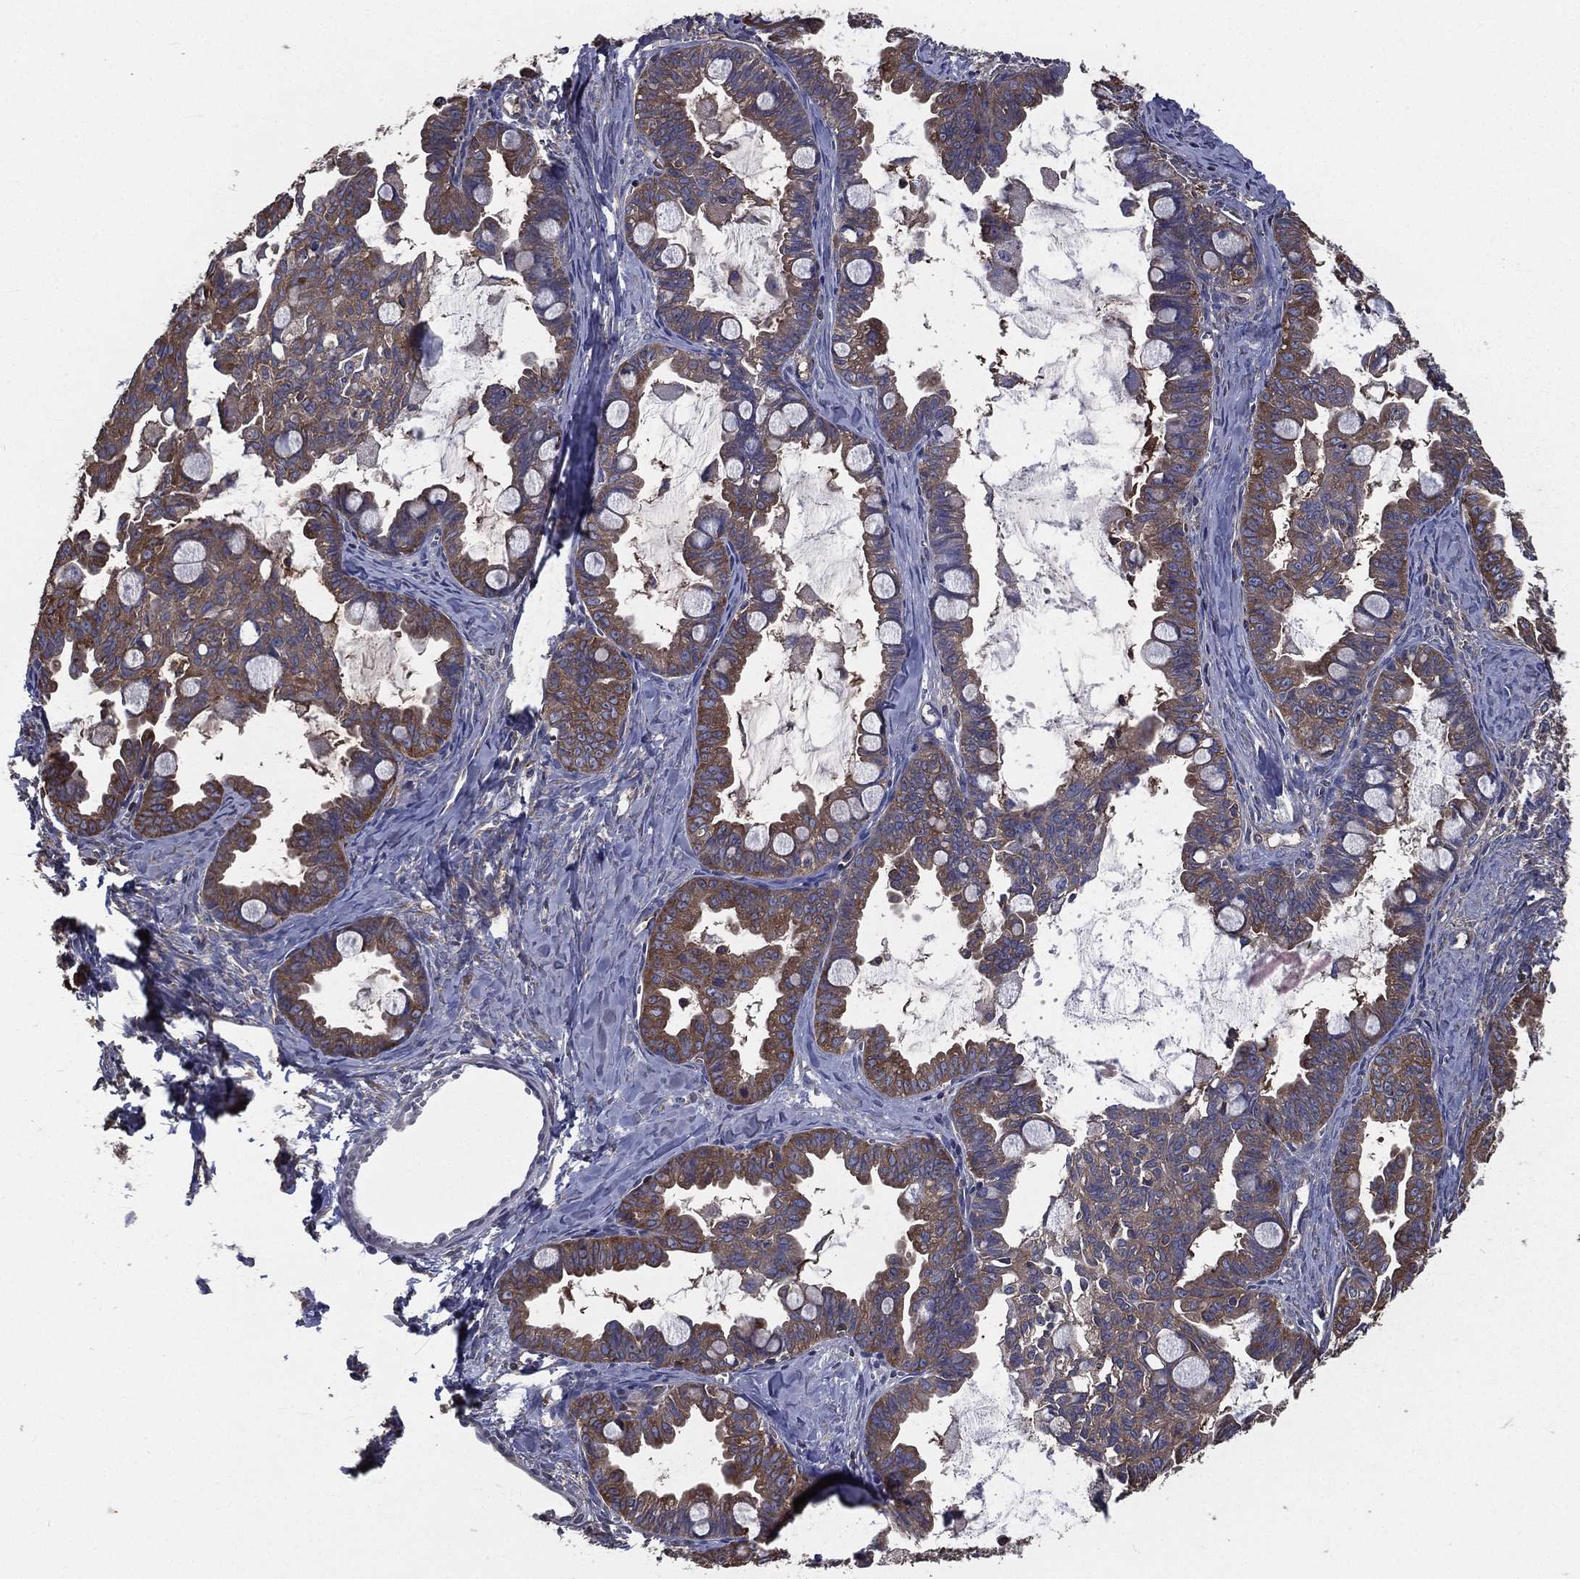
{"staining": {"intensity": "moderate", "quantity": ">75%", "location": "cytoplasmic/membranous"}, "tissue": "ovarian cancer", "cell_type": "Tumor cells", "image_type": "cancer", "snomed": [{"axis": "morphology", "description": "Cystadenocarcinoma, mucinous, NOS"}, {"axis": "topography", "description": "Ovary"}], "caption": "Human ovarian cancer (mucinous cystadenocarcinoma) stained with a brown dye exhibits moderate cytoplasmic/membranous positive staining in about >75% of tumor cells.", "gene": "SARS1", "patient": {"sex": "female", "age": 63}}